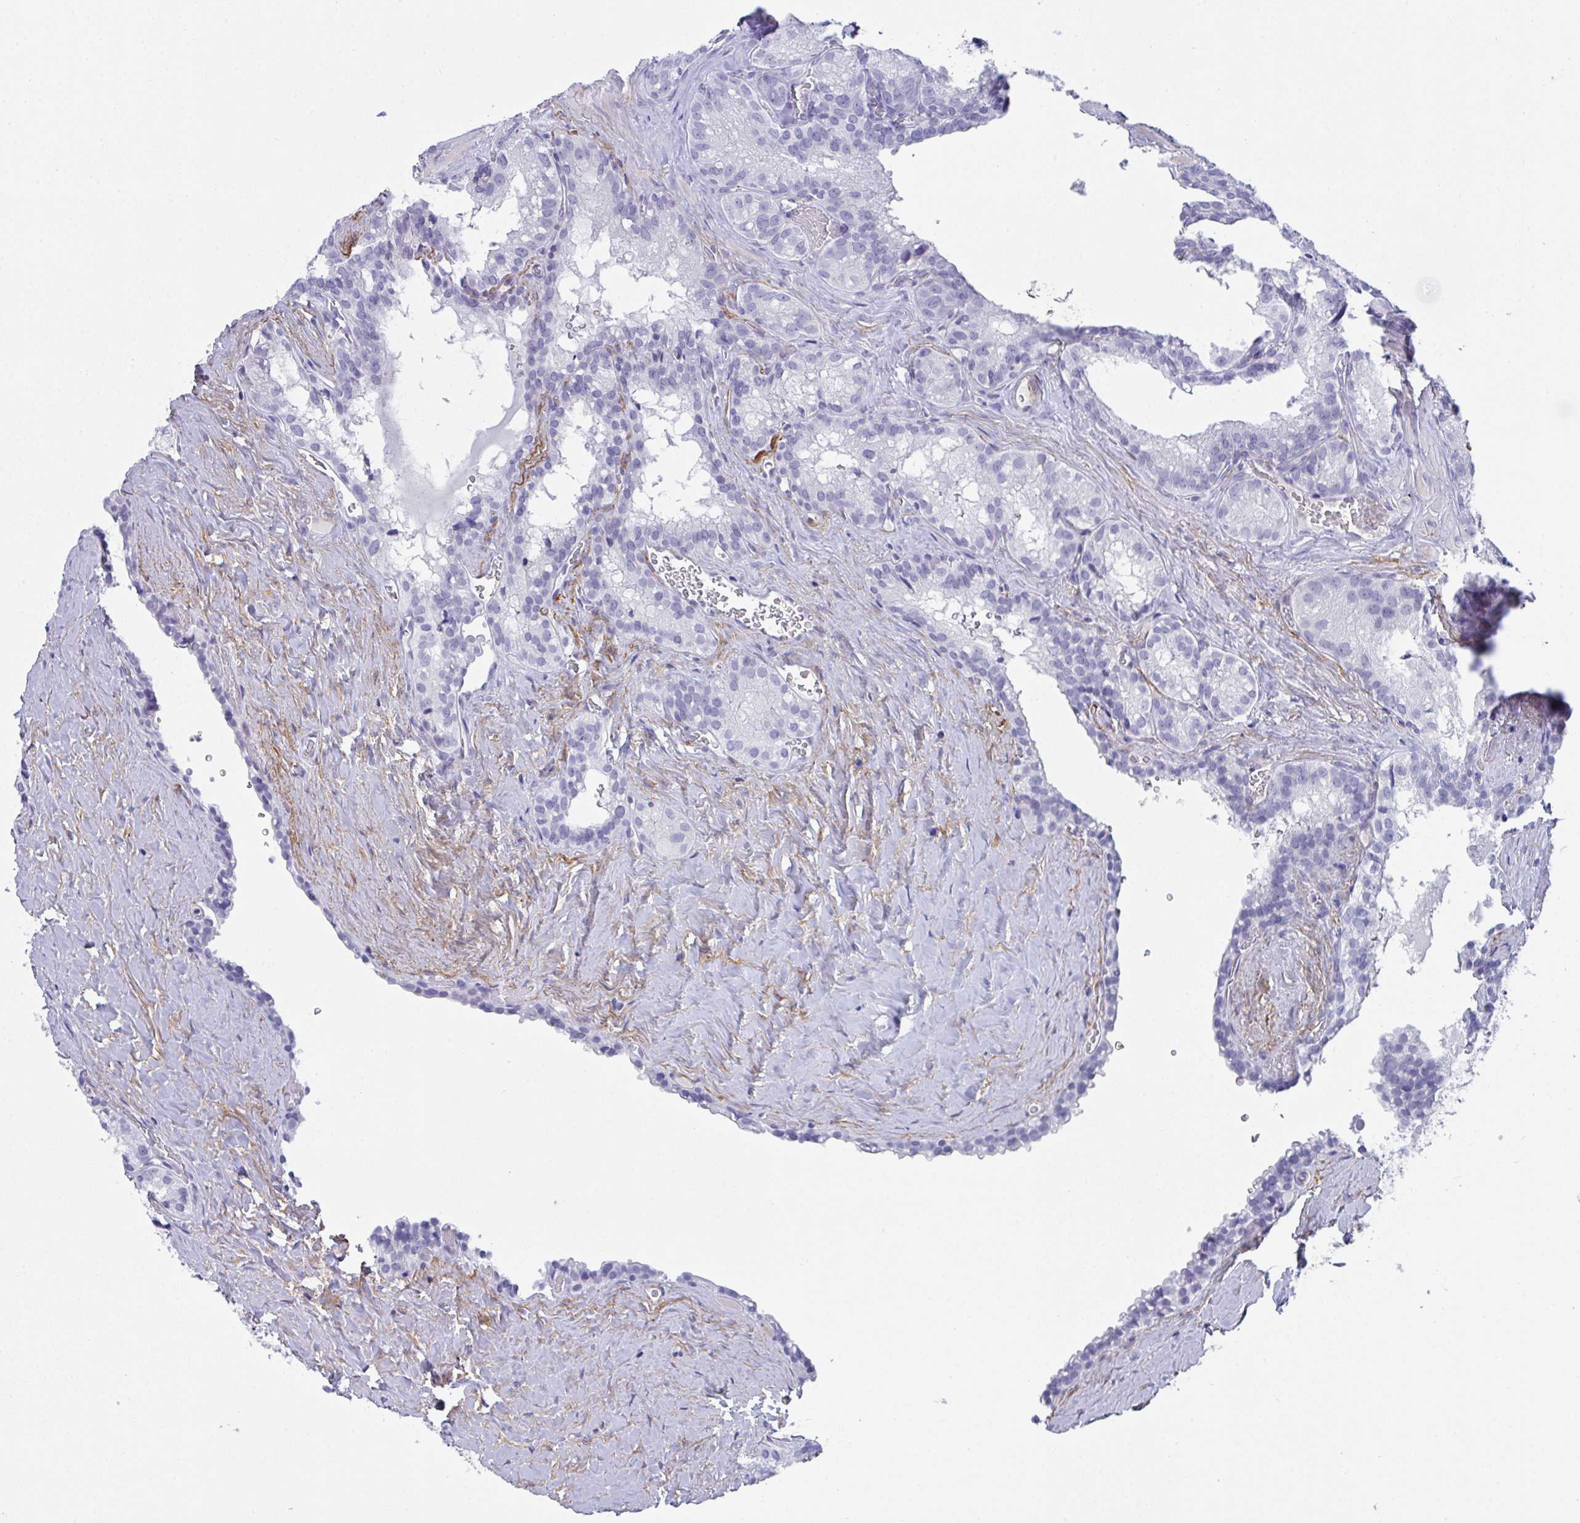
{"staining": {"intensity": "negative", "quantity": "none", "location": "none"}, "tissue": "seminal vesicle", "cell_type": "Glandular cells", "image_type": "normal", "snomed": [{"axis": "morphology", "description": "Normal tissue, NOS"}, {"axis": "topography", "description": "Seminal veicle"}], "caption": "Immunohistochemical staining of normal seminal vesicle shows no significant positivity in glandular cells.", "gene": "KMT2E", "patient": {"sex": "male", "age": 47}}